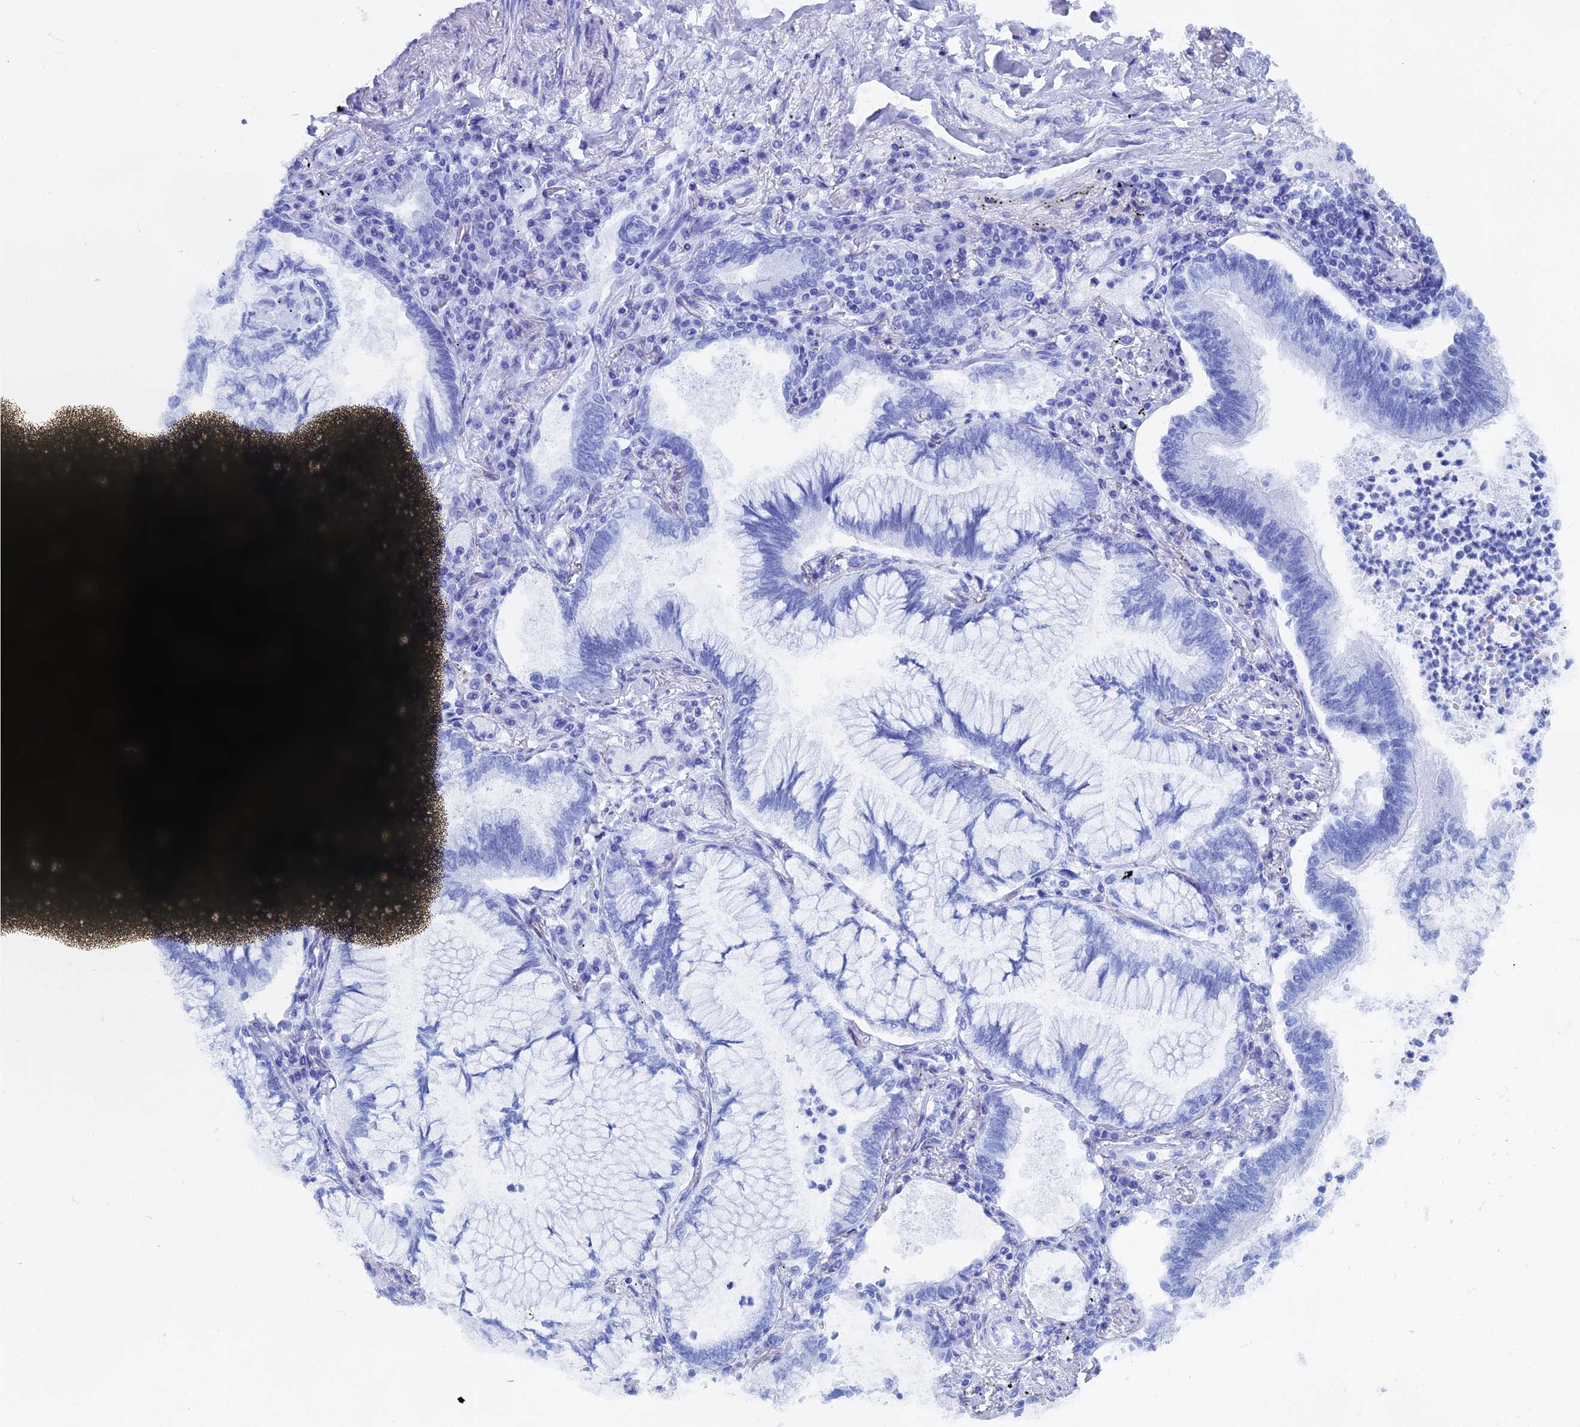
{"staining": {"intensity": "negative", "quantity": "none", "location": "none"}, "tissue": "lung cancer", "cell_type": "Tumor cells", "image_type": "cancer", "snomed": [{"axis": "morphology", "description": "Adenocarcinoma, NOS"}, {"axis": "topography", "description": "Lung"}], "caption": "Protein analysis of lung cancer (adenocarcinoma) demonstrates no significant staining in tumor cells.", "gene": "RASGRF1", "patient": {"sex": "female", "age": 70}}